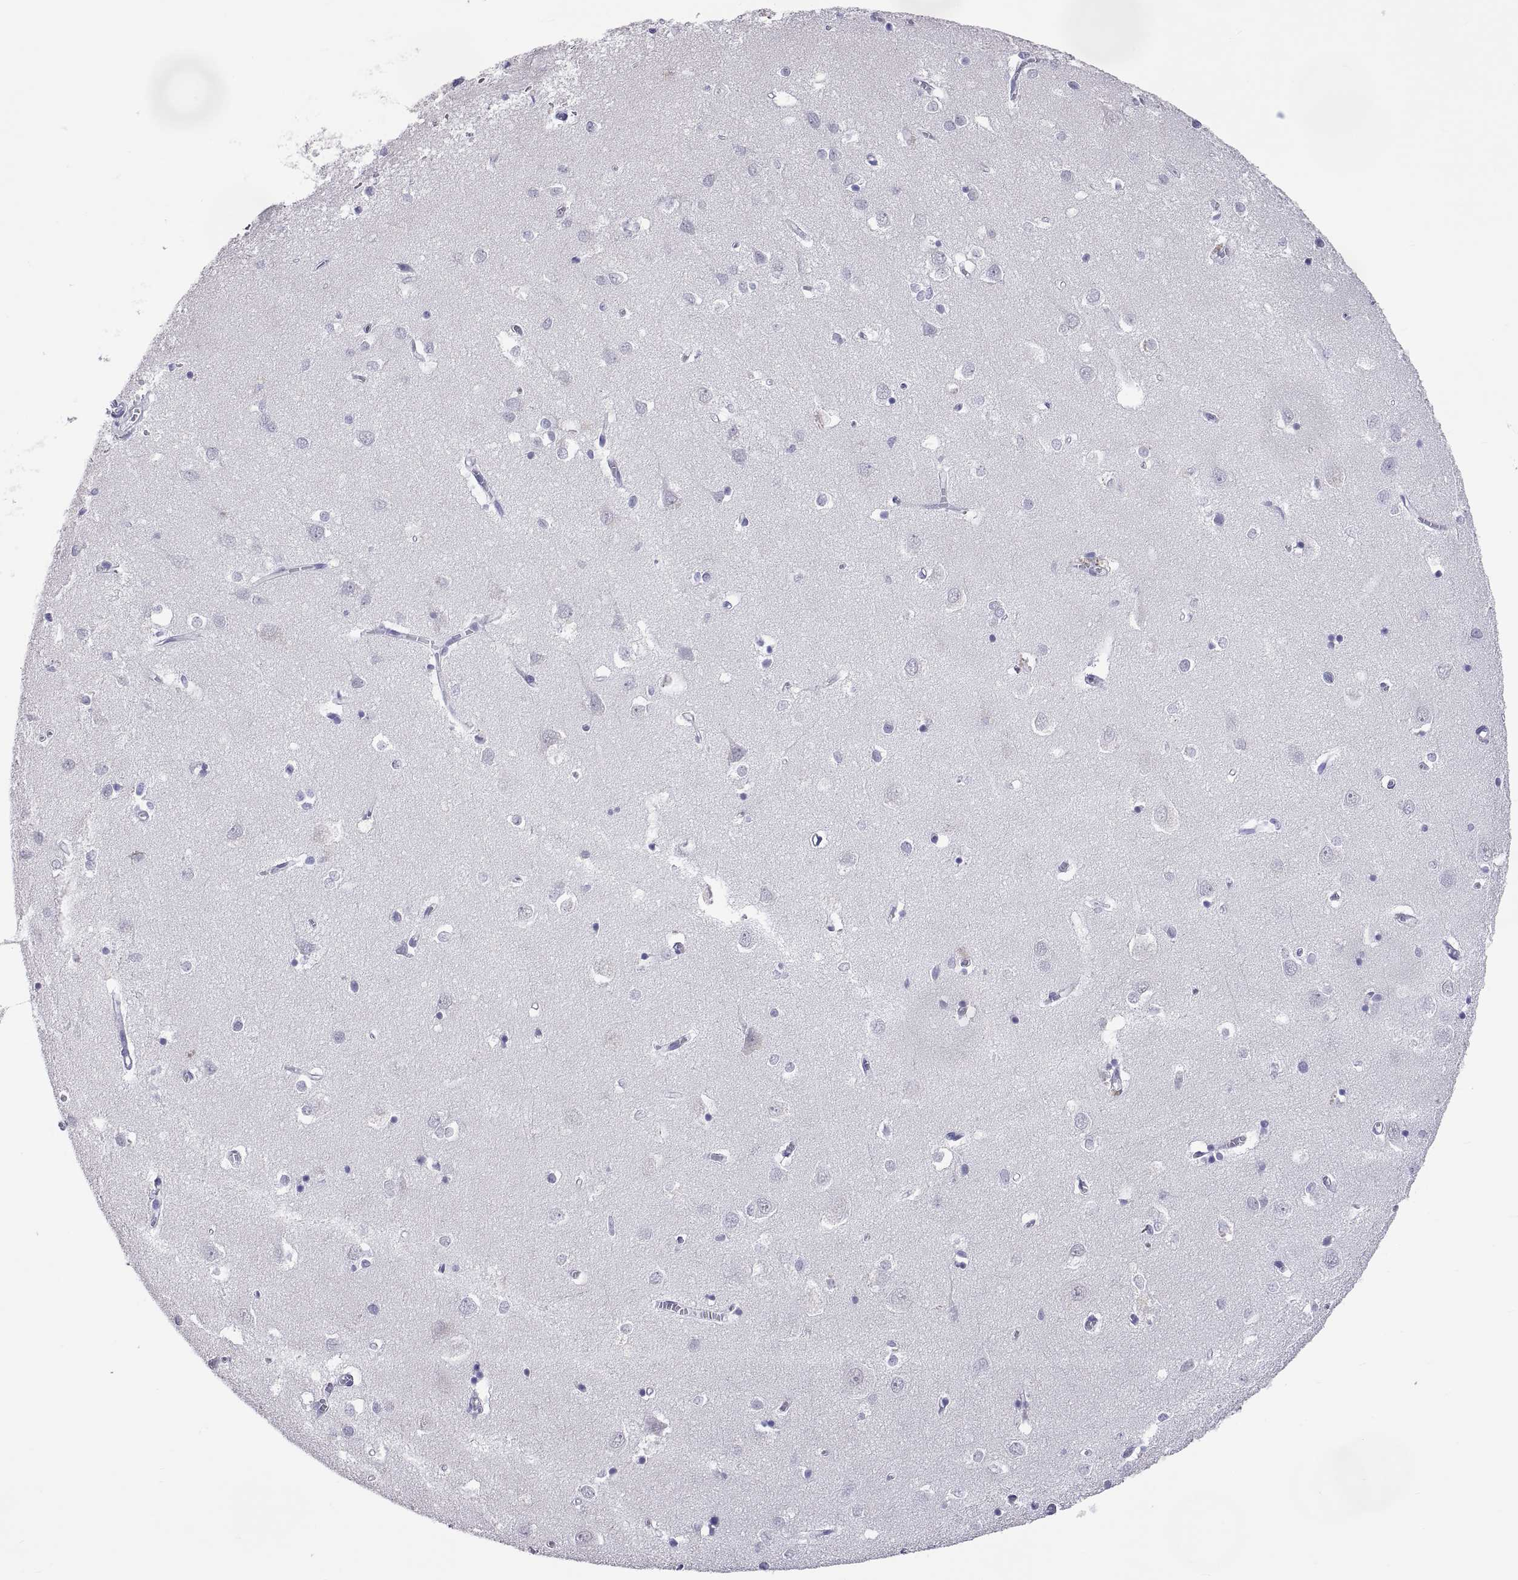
{"staining": {"intensity": "negative", "quantity": "none", "location": "none"}, "tissue": "cerebral cortex", "cell_type": "Endothelial cells", "image_type": "normal", "snomed": [{"axis": "morphology", "description": "Normal tissue, NOS"}, {"axis": "topography", "description": "Cerebral cortex"}], "caption": "Immunohistochemistry micrograph of normal cerebral cortex: cerebral cortex stained with DAB (3,3'-diaminobenzidine) demonstrates no significant protein expression in endothelial cells.", "gene": "BSPH1", "patient": {"sex": "male", "age": 70}}